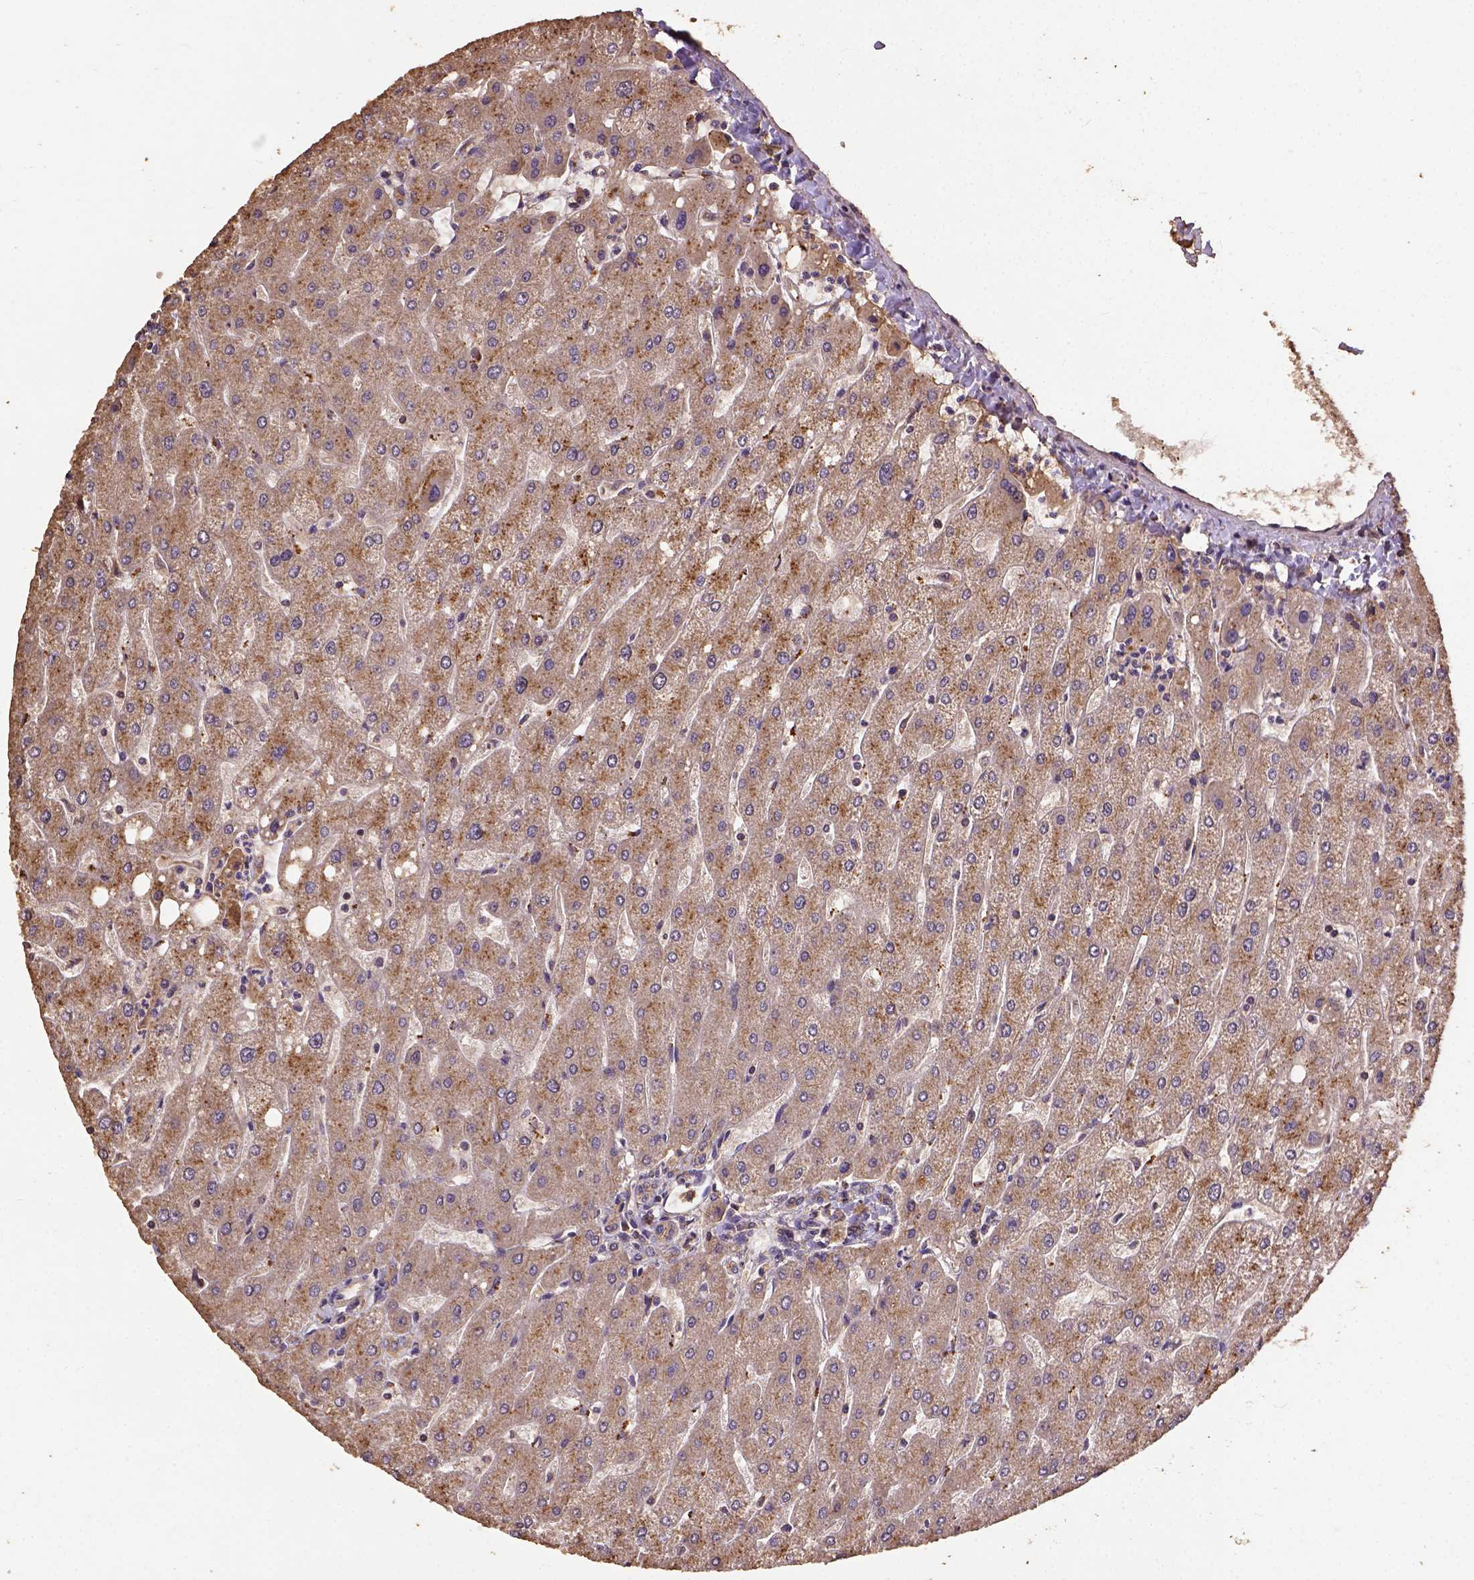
{"staining": {"intensity": "weak", "quantity": ">75%", "location": "cytoplasmic/membranous"}, "tissue": "liver", "cell_type": "Cholangiocytes", "image_type": "normal", "snomed": [{"axis": "morphology", "description": "Normal tissue, NOS"}, {"axis": "topography", "description": "Liver"}], "caption": "Immunohistochemistry staining of unremarkable liver, which reveals low levels of weak cytoplasmic/membranous expression in approximately >75% of cholangiocytes indicating weak cytoplasmic/membranous protein staining. The staining was performed using DAB (brown) for protein detection and nuclei were counterstained in hematoxylin (blue).", "gene": "ATP1B3", "patient": {"sex": "male", "age": 67}}